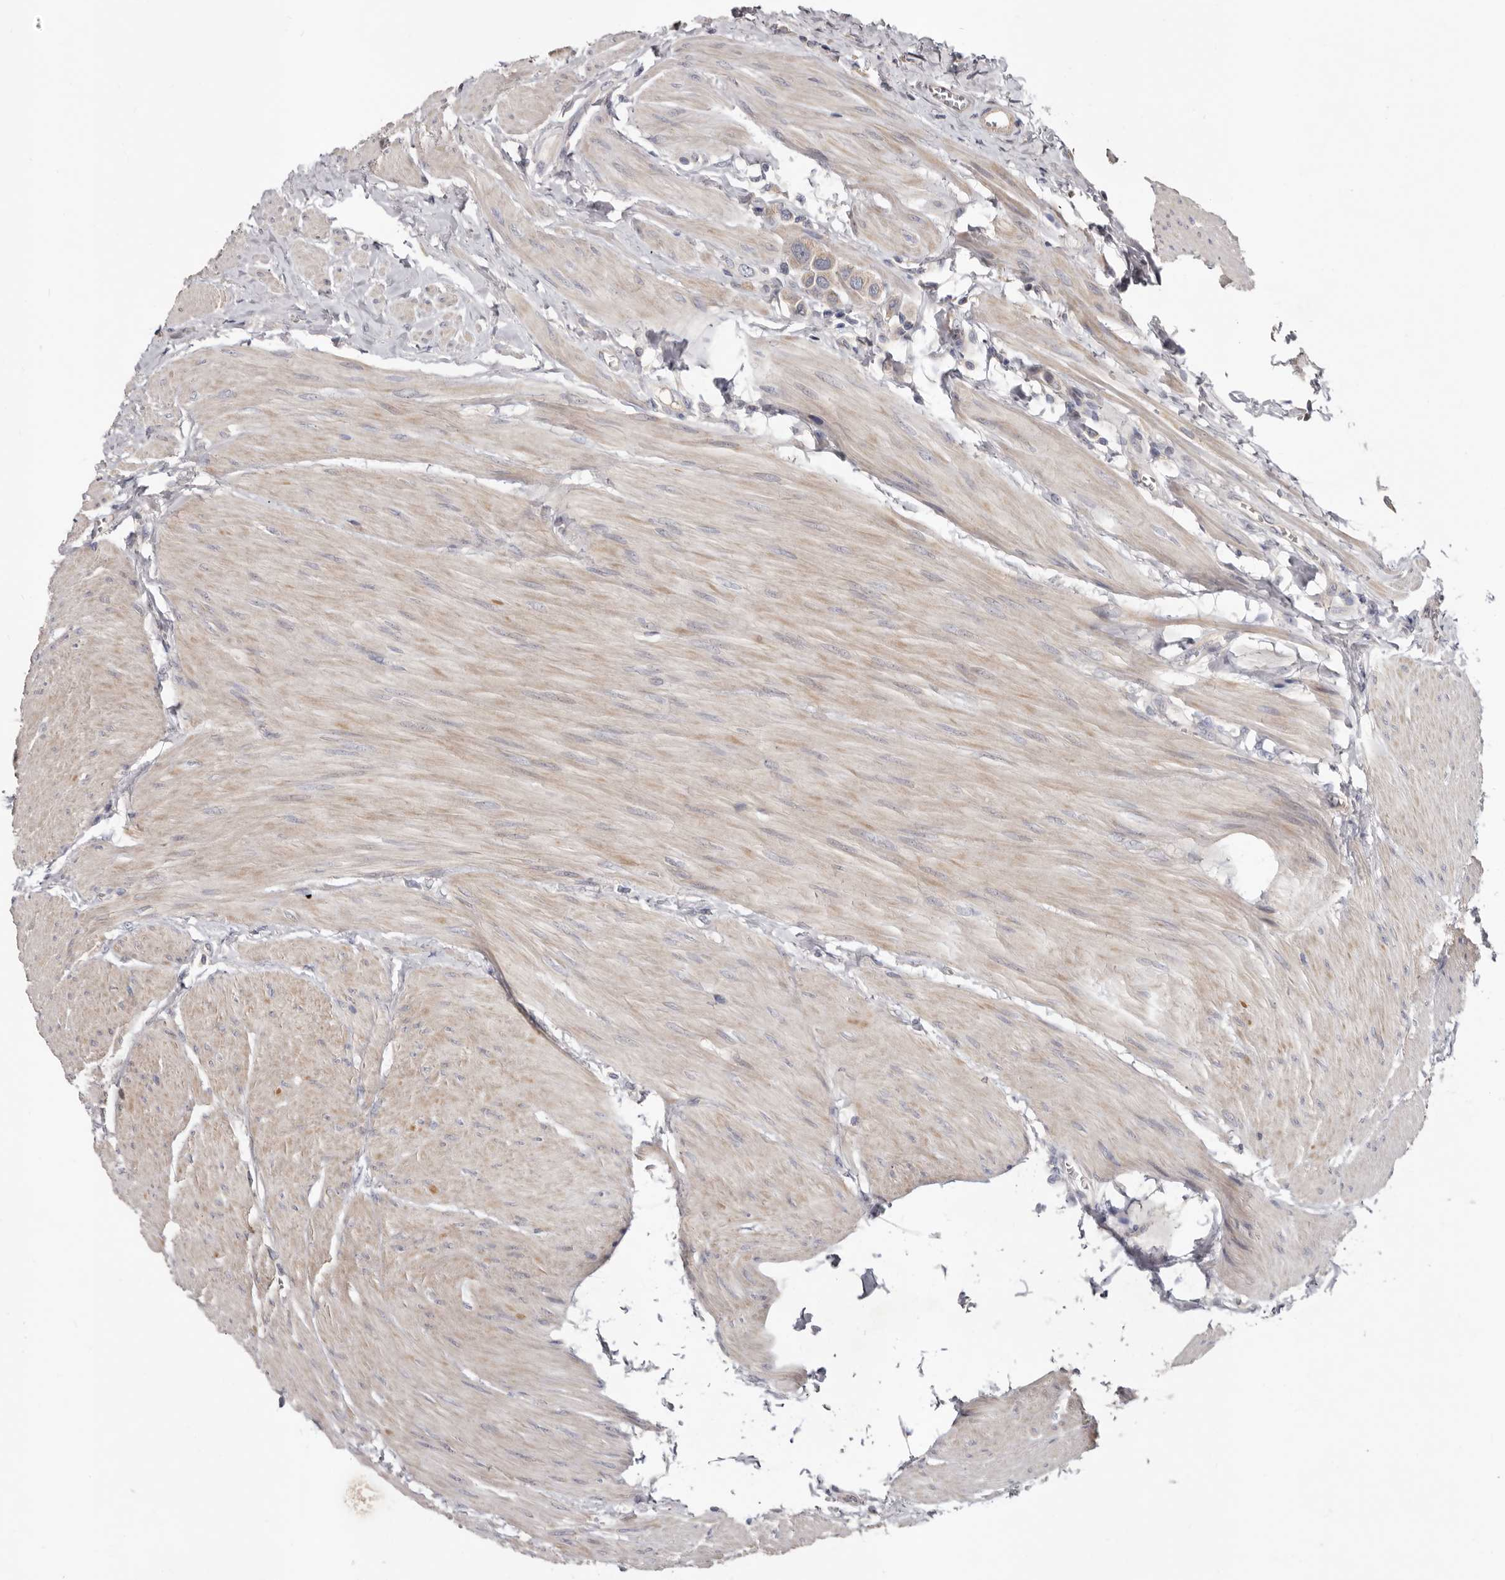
{"staining": {"intensity": "weak", "quantity": "<25%", "location": "cytoplasmic/membranous"}, "tissue": "urothelial cancer", "cell_type": "Tumor cells", "image_type": "cancer", "snomed": [{"axis": "morphology", "description": "Urothelial carcinoma, High grade"}, {"axis": "topography", "description": "Urinary bladder"}], "caption": "IHC of human high-grade urothelial carcinoma shows no expression in tumor cells.", "gene": "SPTA1", "patient": {"sex": "male", "age": 50}}